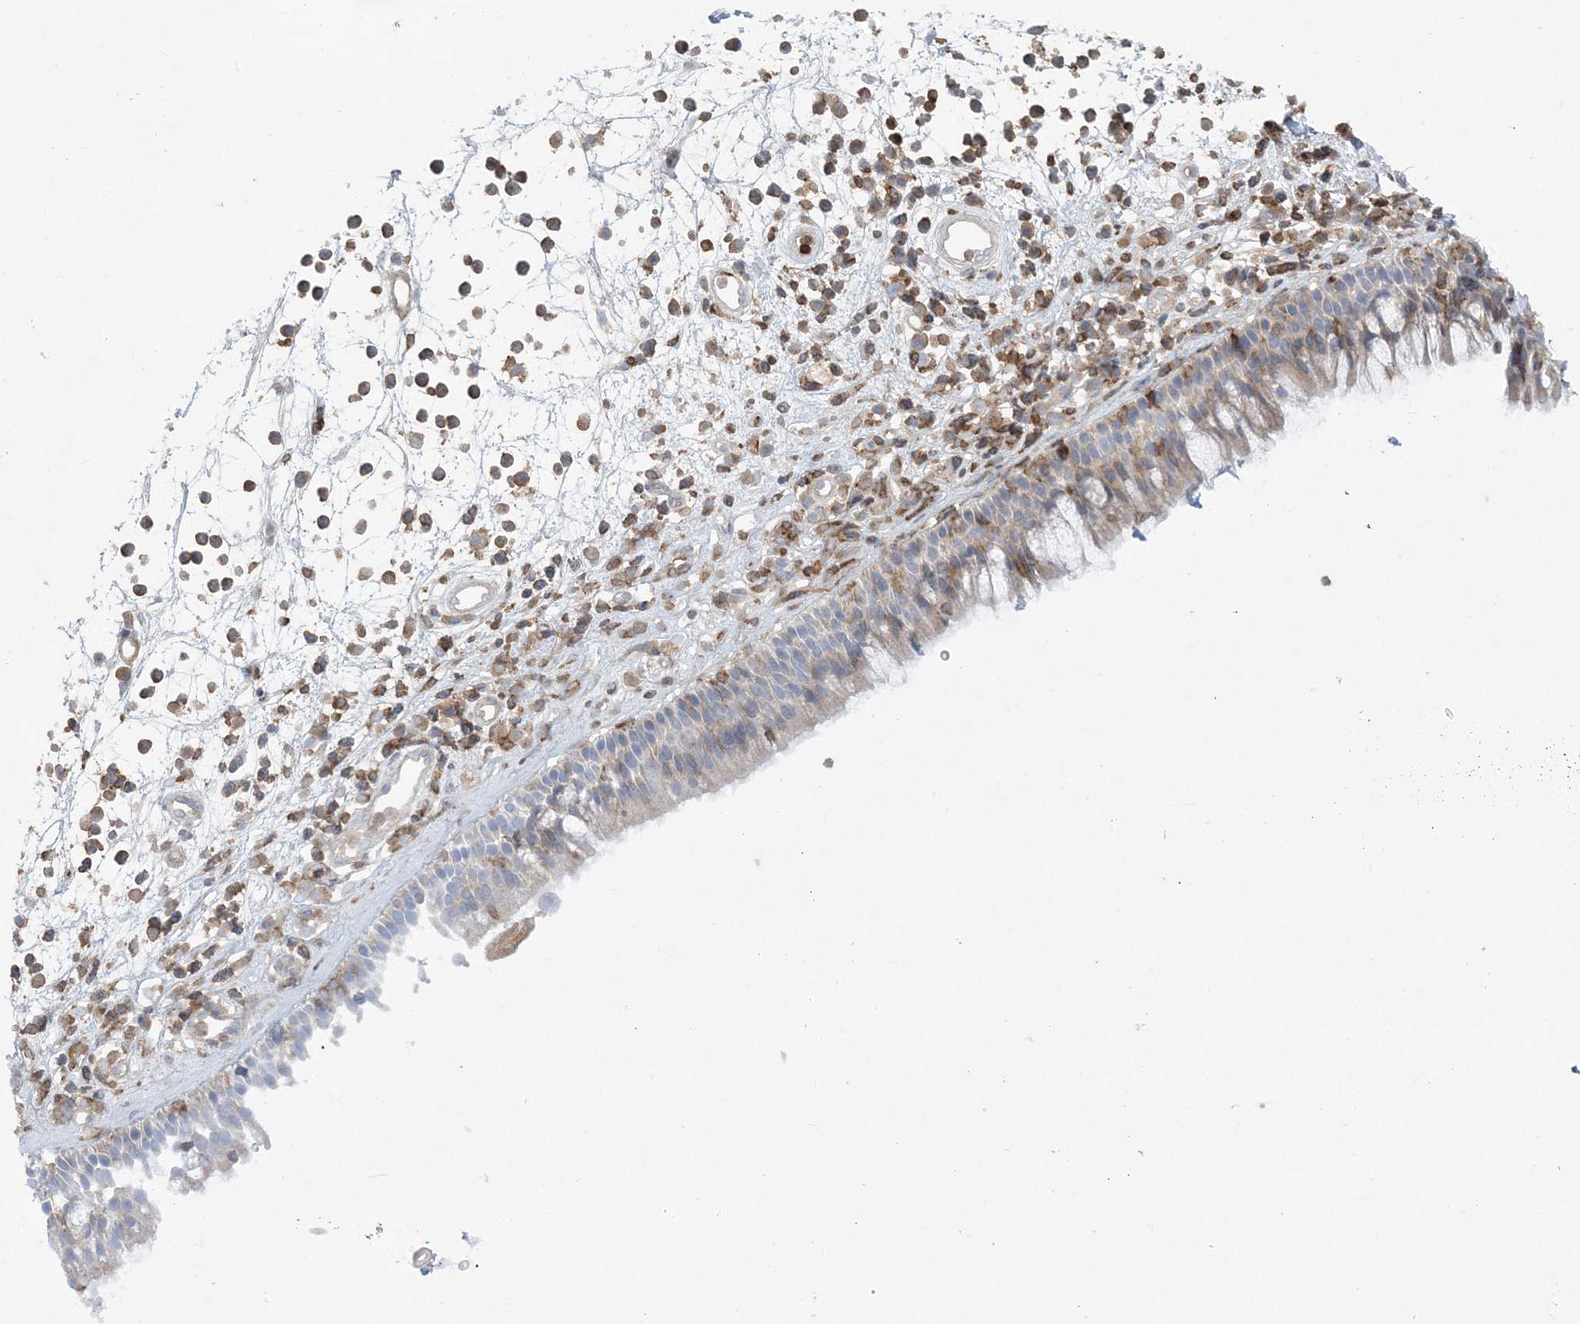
{"staining": {"intensity": "weak", "quantity": "<25%", "location": "cytoplasmic/membranous"}, "tissue": "nasopharynx", "cell_type": "Respiratory epithelial cells", "image_type": "normal", "snomed": [{"axis": "morphology", "description": "Normal tissue, NOS"}, {"axis": "morphology", "description": "Inflammation, NOS"}, {"axis": "morphology", "description": "Malignant melanoma, Metastatic site"}, {"axis": "topography", "description": "Nasopharynx"}], "caption": "Immunohistochemical staining of unremarkable human nasopharynx exhibits no significant staining in respiratory epithelial cells.", "gene": "ARHGAP30", "patient": {"sex": "male", "age": 70}}